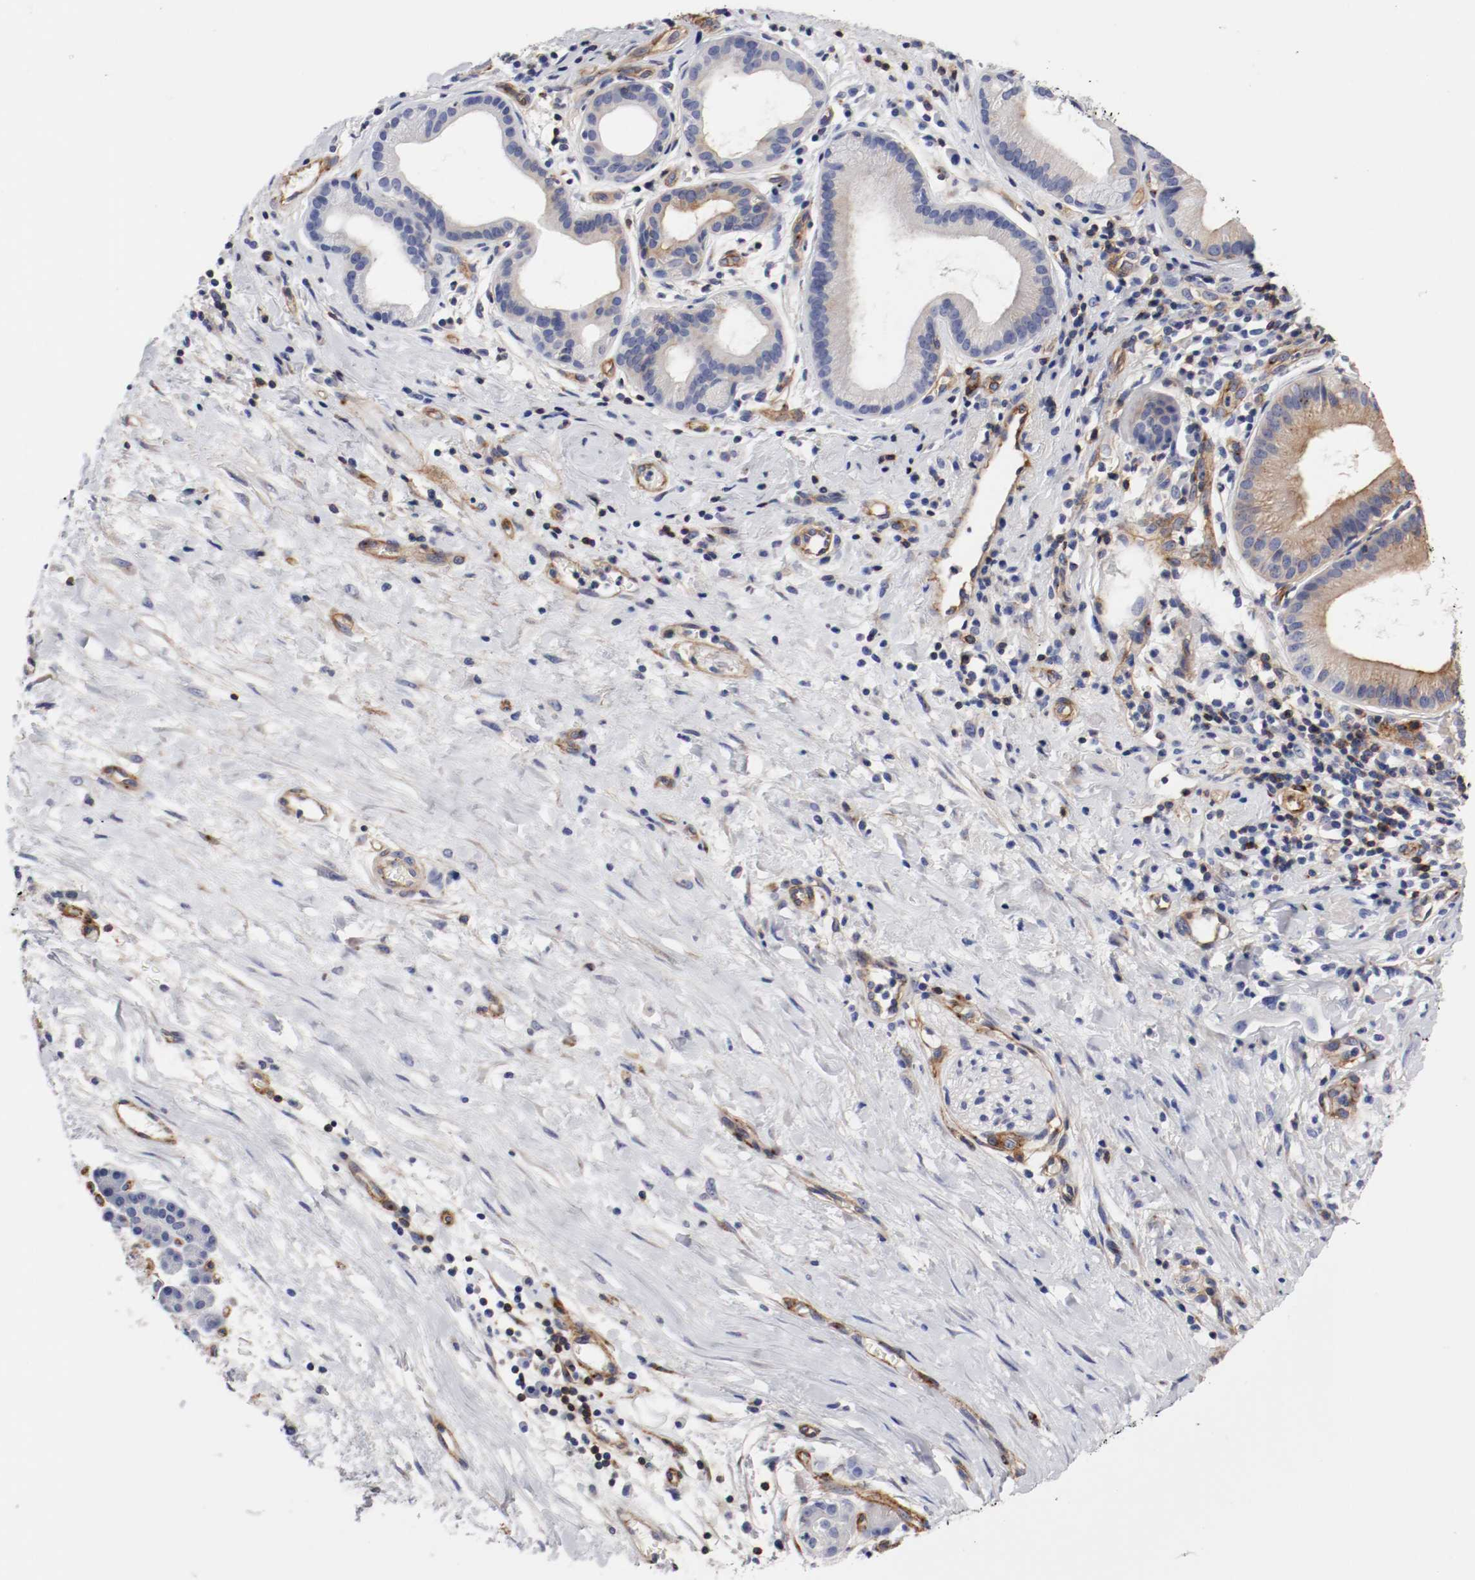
{"staining": {"intensity": "moderate", "quantity": "25%-75%", "location": "cytoplasmic/membranous"}, "tissue": "pancreatic cancer", "cell_type": "Tumor cells", "image_type": "cancer", "snomed": [{"axis": "morphology", "description": "Adenocarcinoma, NOS"}, {"axis": "topography", "description": "Pancreas"}], "caption": "Protein analysis of pancreatic cancer tissue shows moderate cytoplasmic/membranous staining in about 25%-75% of tumor cells. (IHC, brightfield microscopy, high magnification).", "gene": "IFITM1", "patient": {"sex": "female", "age": 60}}